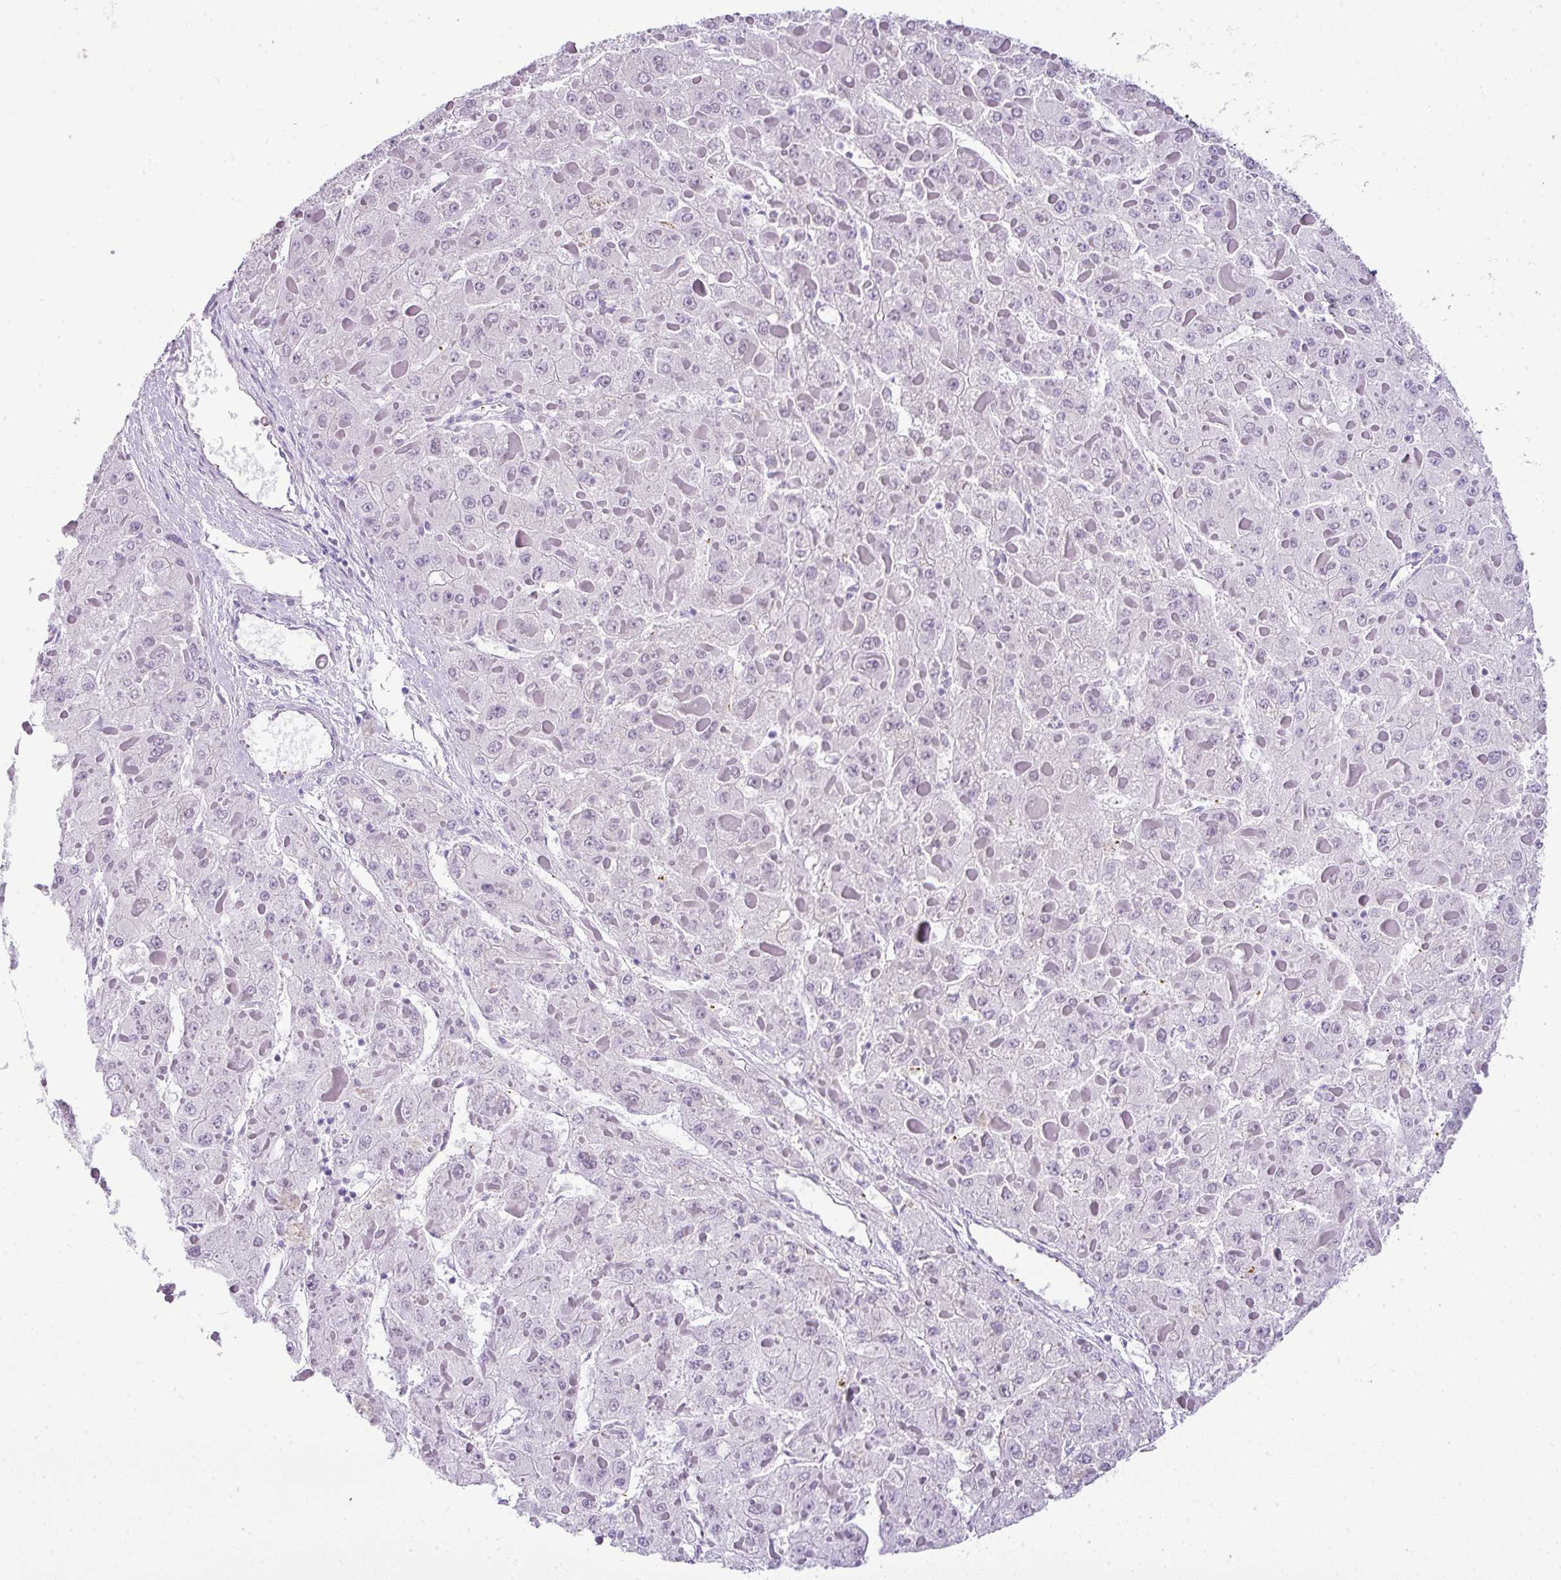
{"staining": {"intensity": "negative", "quantity": "none", "location": "none"}, "tissue": "liver cancer", "cell_type": "Tumor cells", "image_type": "cancer", "snomed": [{"axis": "morphology", "description": "Carcinoma, Hepatocellular, NOS"}, {"axis": "topography", "description": "Liver"}], "caption": "Immunohistochemistry image of hepatocellular carcinoma (liver) stained for a protein (brown), which shows no positivity in tumor cells.", "gene": "CMTM5", "patient": {"sex": "female", "age": 73}}